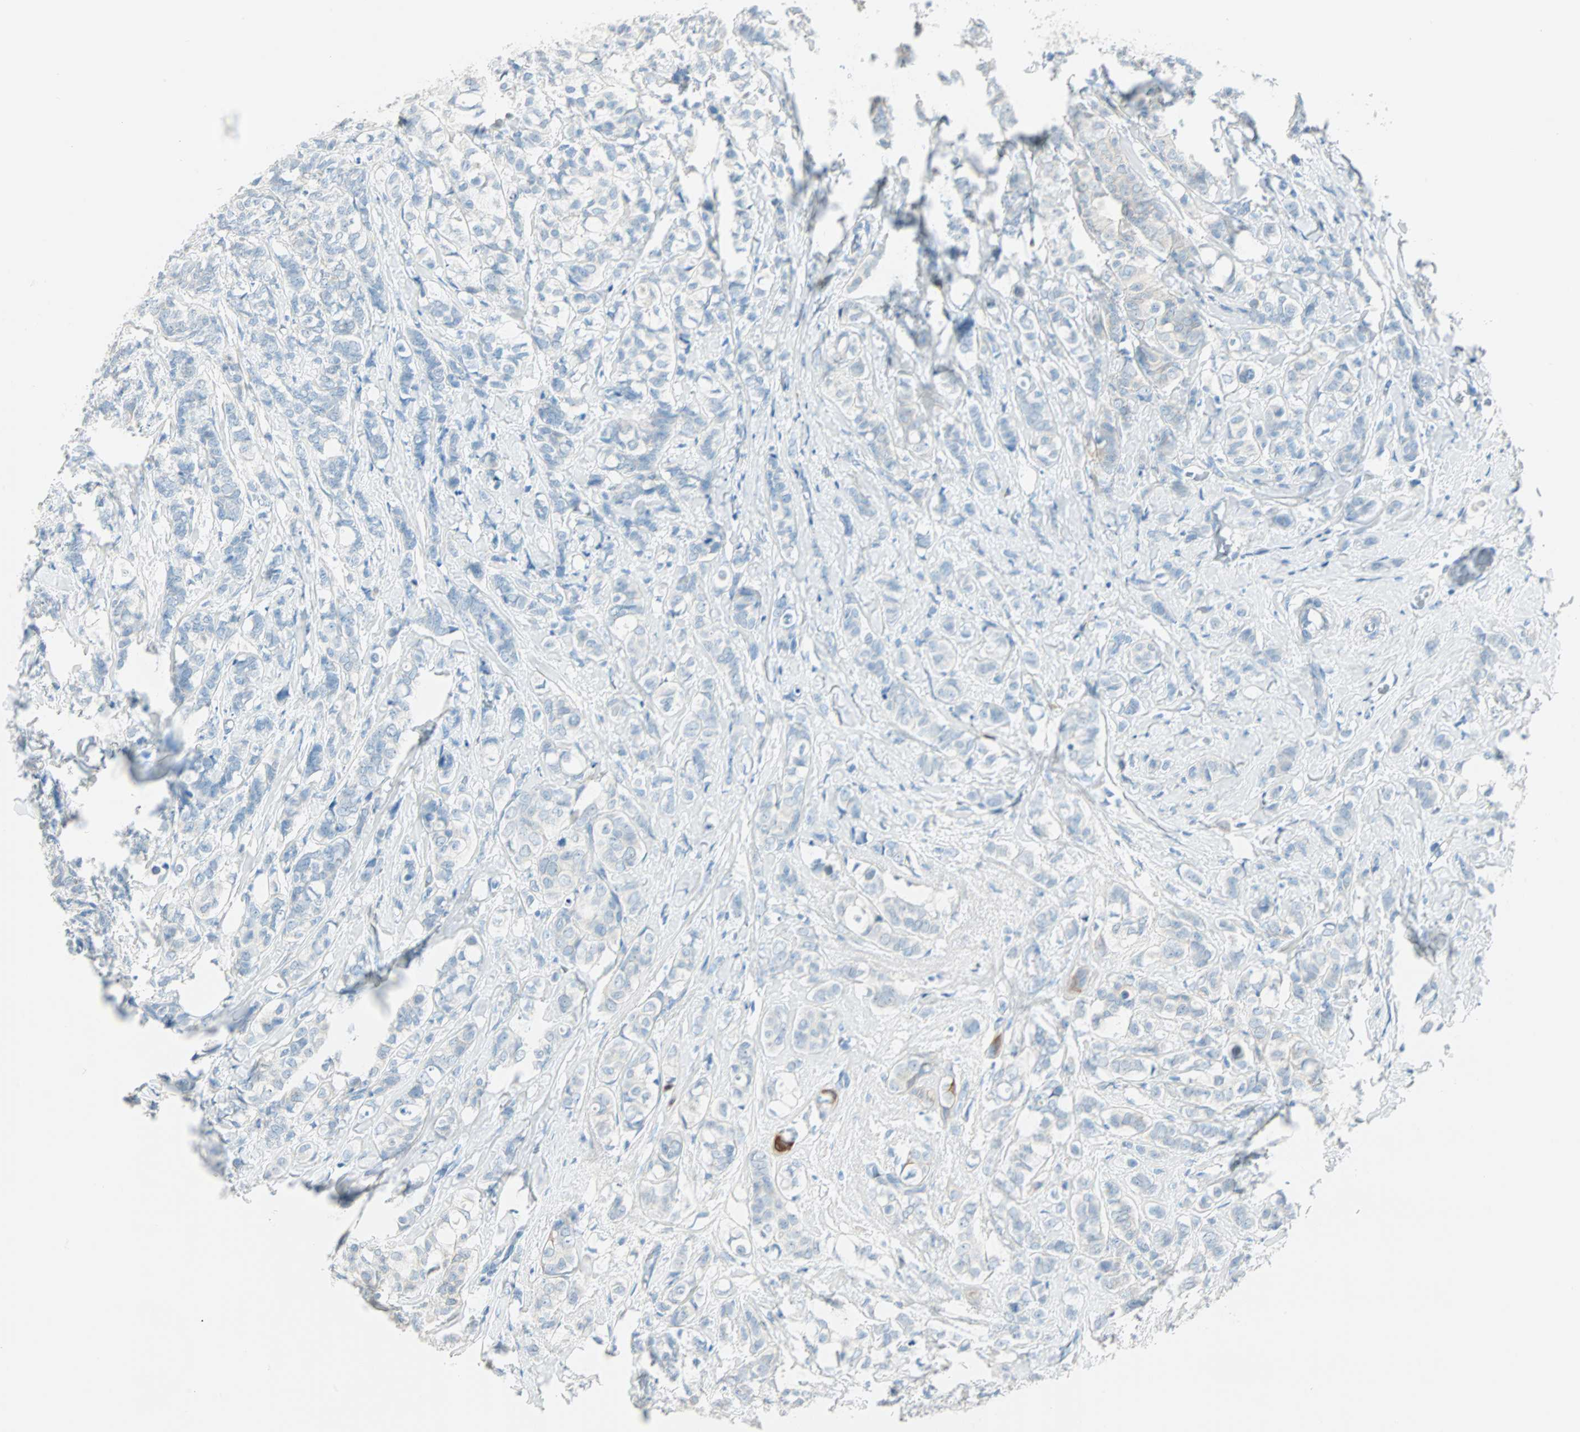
{"staining": {"intensity": "negative", "quantity": "none", "location": "none"}, "tissue": "breast cancer", "cell_type": "Tumor cells", "image_type": "cancer", "snomed": [{"axis": "morphology", "description": "Lobular carcinoma"}, {"axis": "topography", "description": "Breast"}], "caption": "Breast lobular carcinoma stained for a protein using immunohistochemistry demonstrates no staining tumor cells.", "gene": "ATF6", "patient": {"sex": "female", "age": 60}}